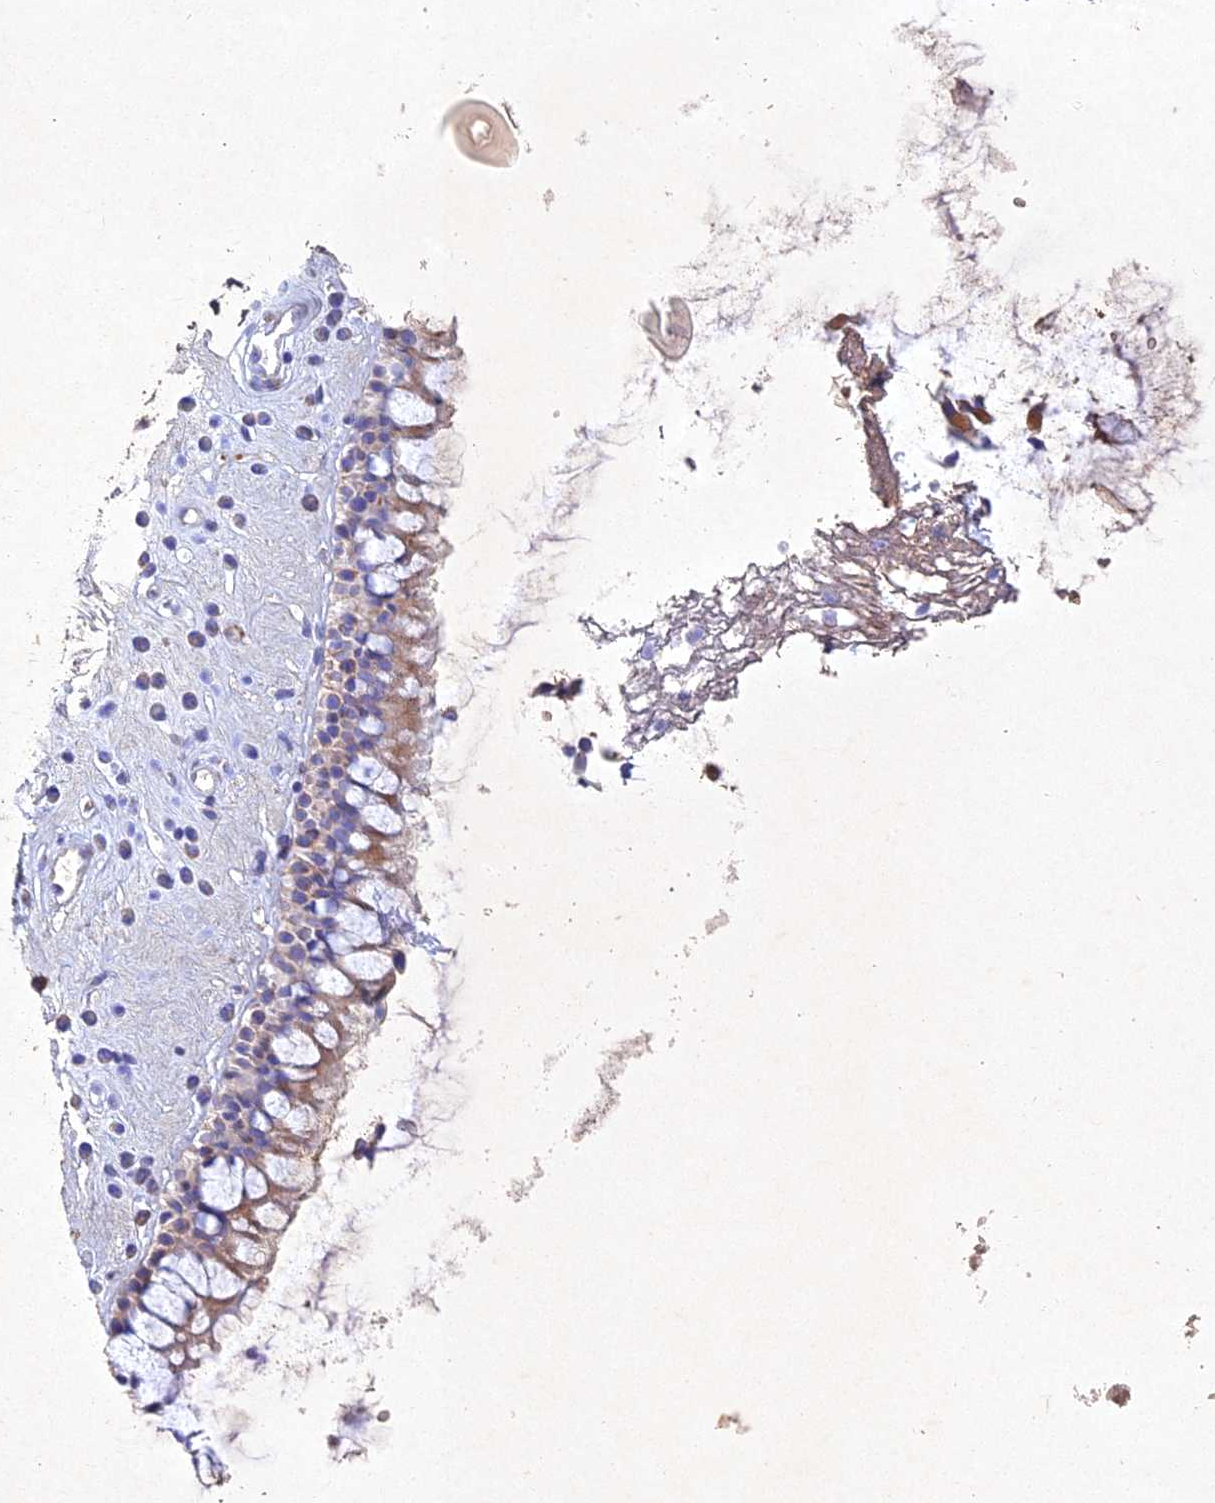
{"staining": {"intensity": "weak", "quantity": "25%-75%", "location": "cytoplasmic/membranous"}, "tissue": "nasopharynx", "cell_type": "Respiratory epithelial cells", "image_type": "normal", "snomed": [{"axis": "morphology", "description": "Normal tissue, NOS"}, {"axis": "morphology", "description": "Inflammation, NOS"}, {"axis": "topography", "description": "Nasopharynx"}], "caption": "A high-resolution micrograph shows IHC staining of unremarkable nasopharynx, which demonstrates weak cytoplasmic/membranous expression in about 25%-75% of respiratory epithelial cells. Nuclei are stained in blue.", "gene": "NDUFV1", "patient": {"sex": "male", "age": 29}}